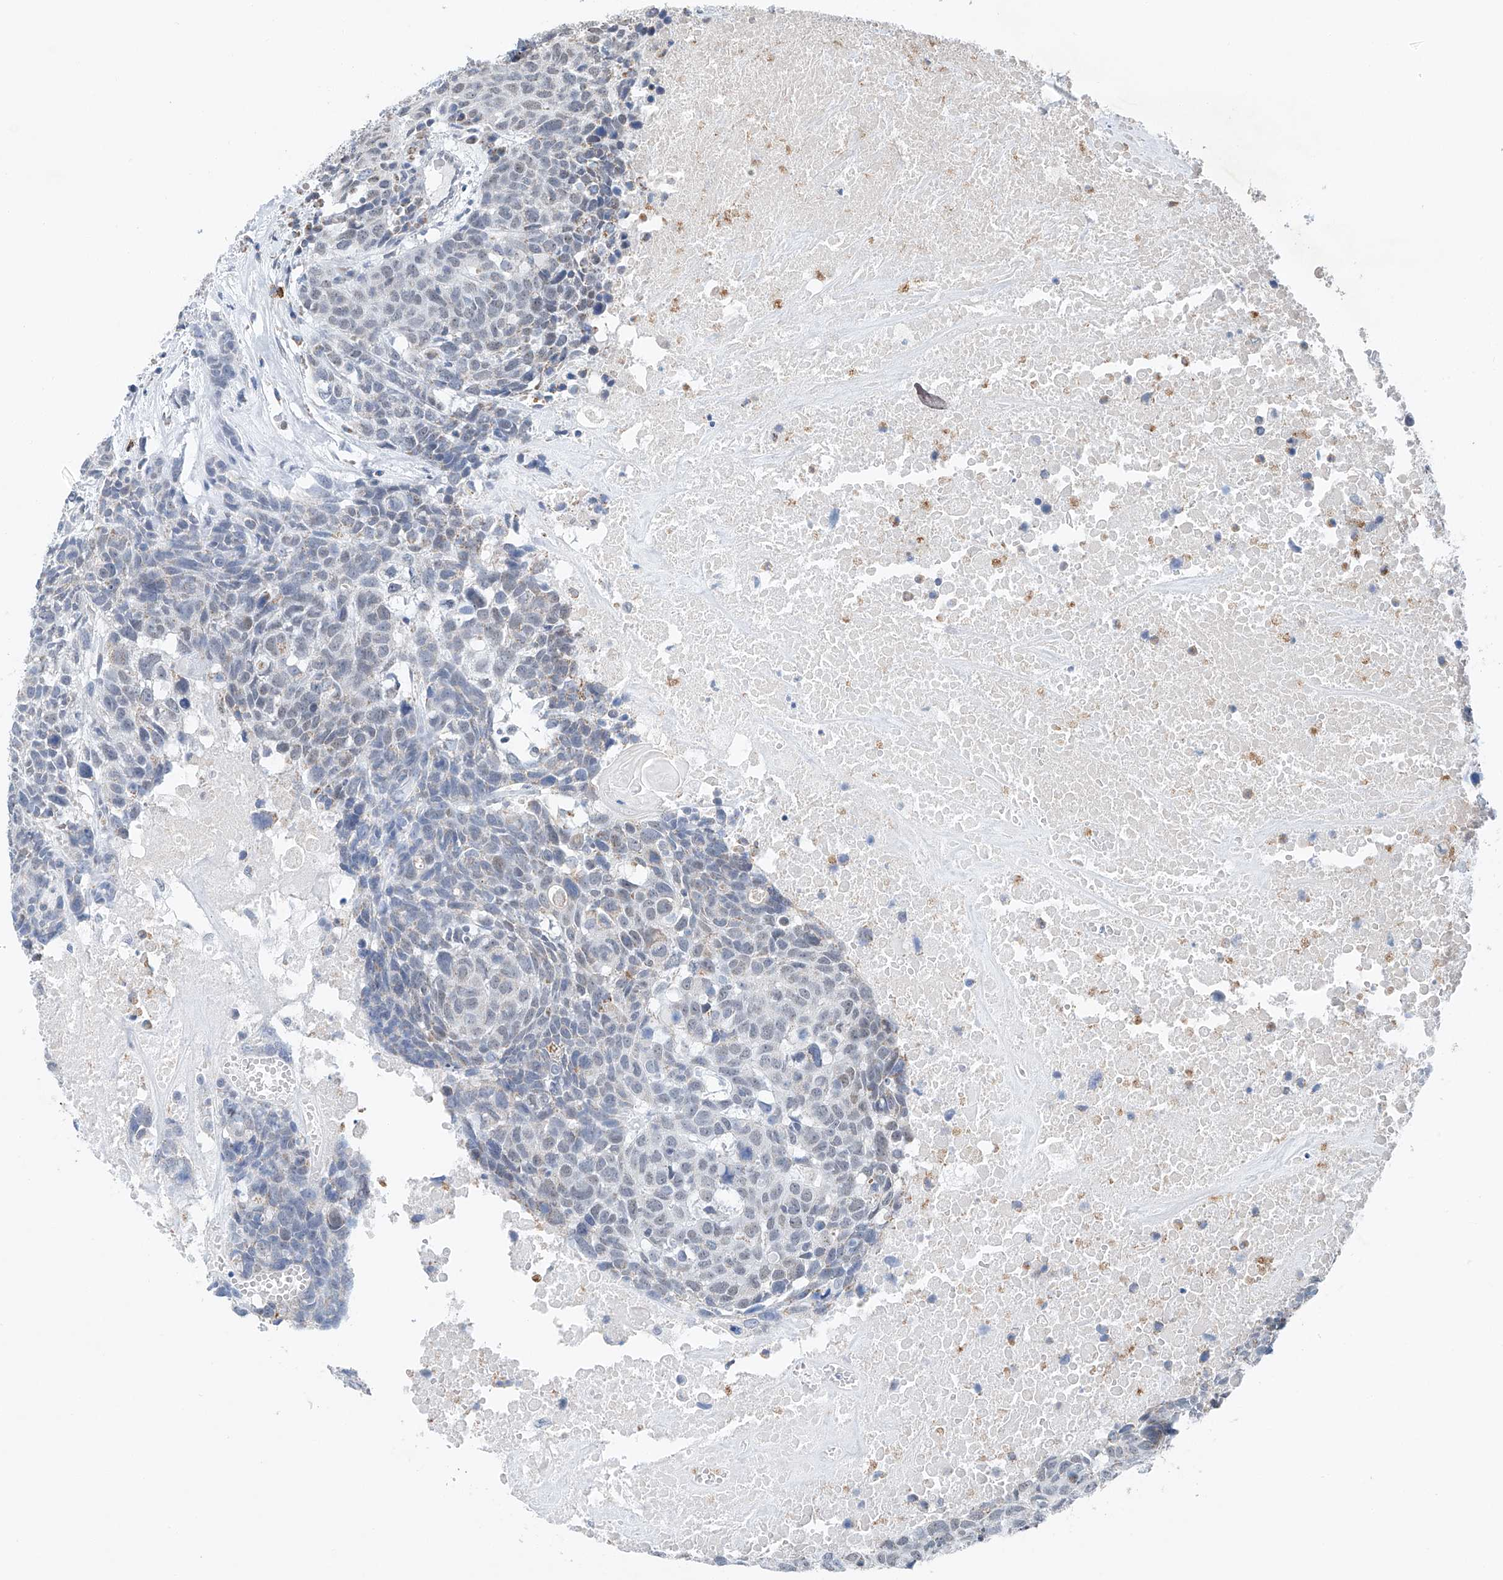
{"staining": {"intensity": "weak", "quantity": "<25%", "location": "cytoplasmic/membranous"}, "tissue": "head and neck cancer", "cell_type": "Tumor cells", "image_type": "cancer", "snomed": [{"axis": "morphology", "description": "Squamous cell carcinoma, NOS"}, {"axis": "topography", "description": "Head-Neck"}], "caption": "A high-resolution photomicrograph shows IHC staining of head and neck cancer (squamous cell carcinoma), which displays no significant staining in tumor cells.", "gene": "KLF15", "patient": {"sex": "male", "age": 66}}